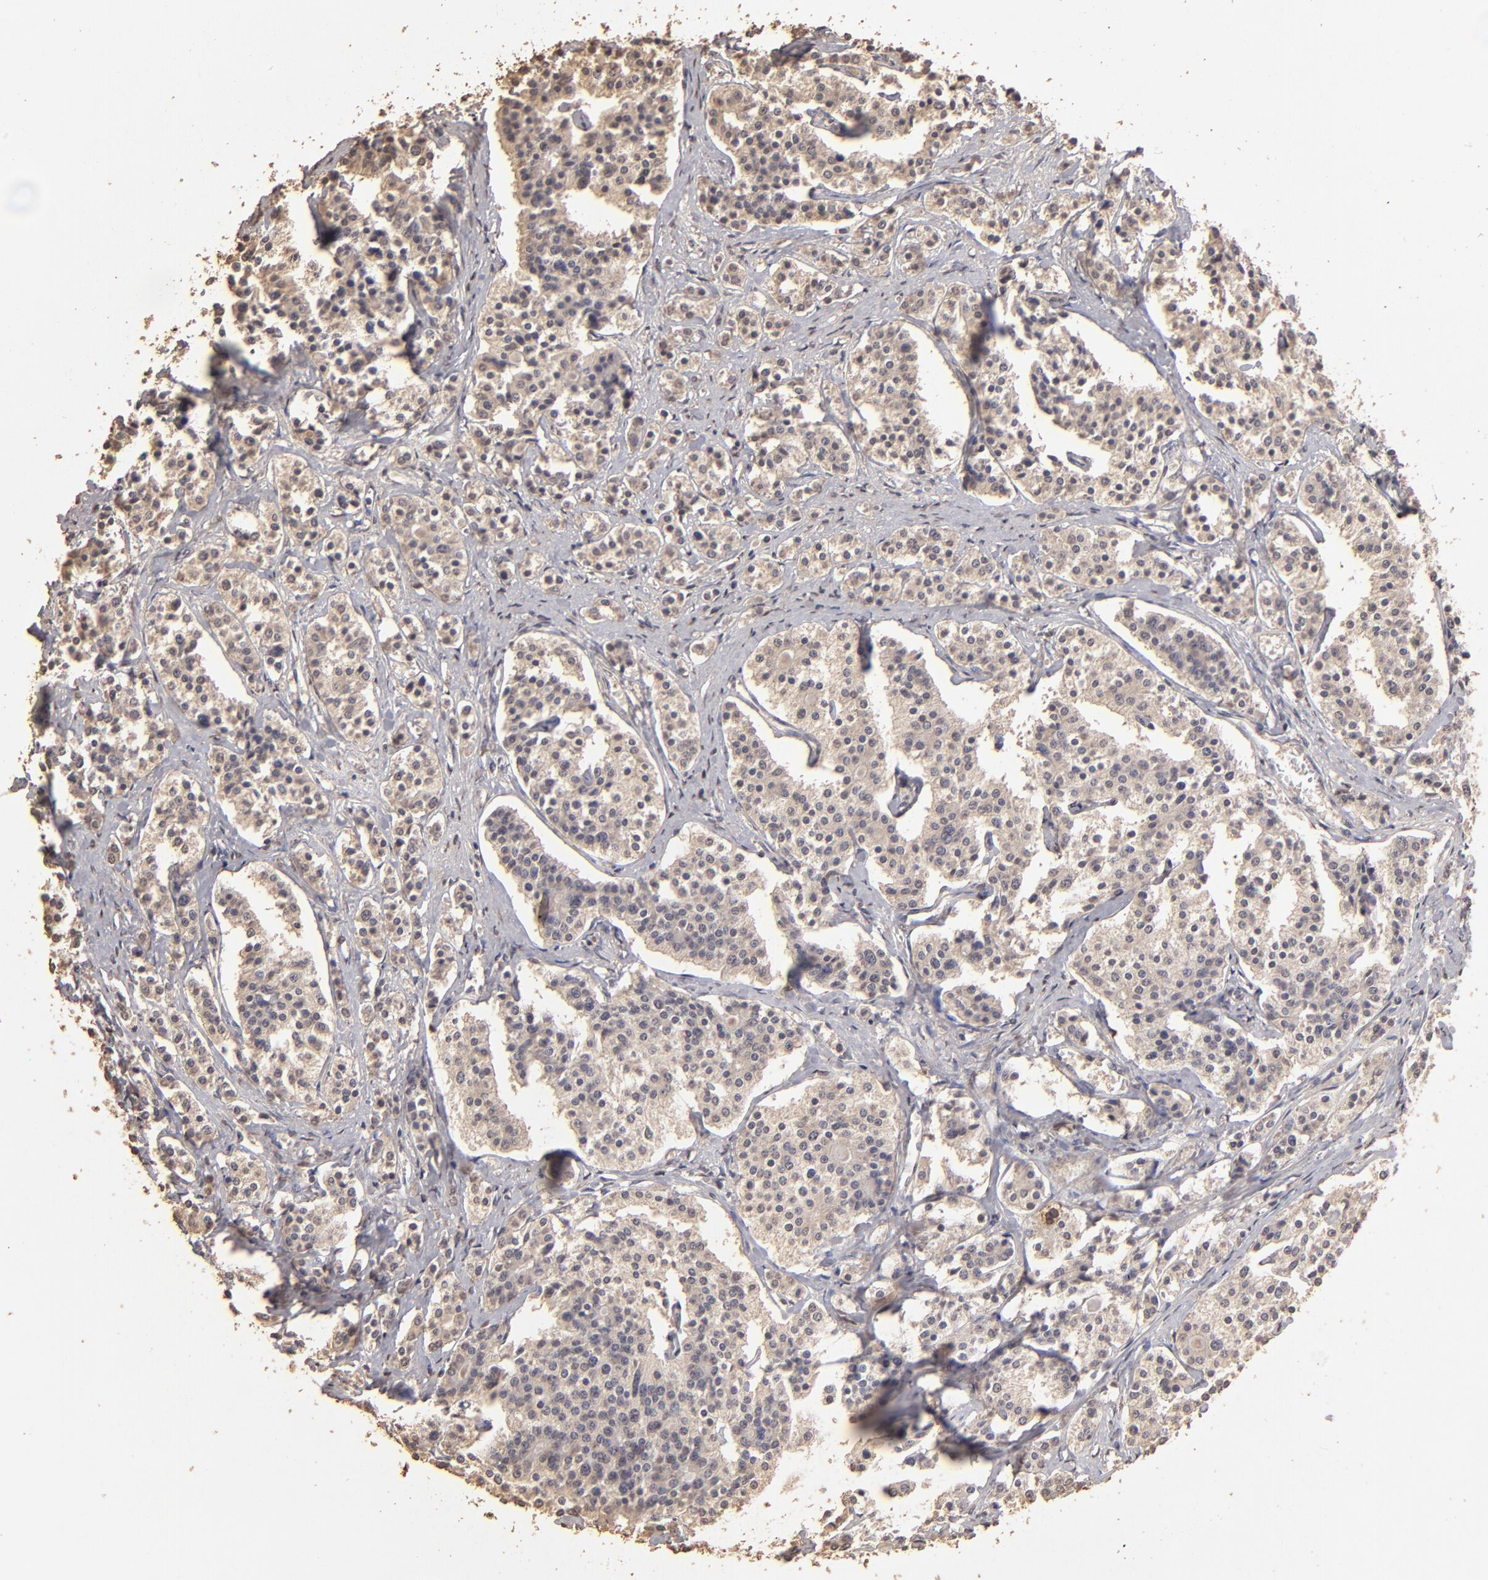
{"staining": {"intensity": "weak", "quantity": ">75%", "location": "cytoplasmic/membranous"}, "tissue": "carcinoid", "cell_type": "Tumor cells", "image_type": "cancer", "snomed": [{"axis": "morphology", "description": "Carcinoid, malignant, NOS"}, {"axis": "topography", "description": "Small intestine"}], "caption": "Malignant carcinoid was stained to show a protein in brown. There is low levels of weak cytoplasmic/membranous expression in about >75% of tumor cells. Immunohistochemistry (ihc) stains the protein of interest in brown and the nuclei are stained blue.", "gene": "OPHN1", "patient": {"sex": "male", "age": 63}}